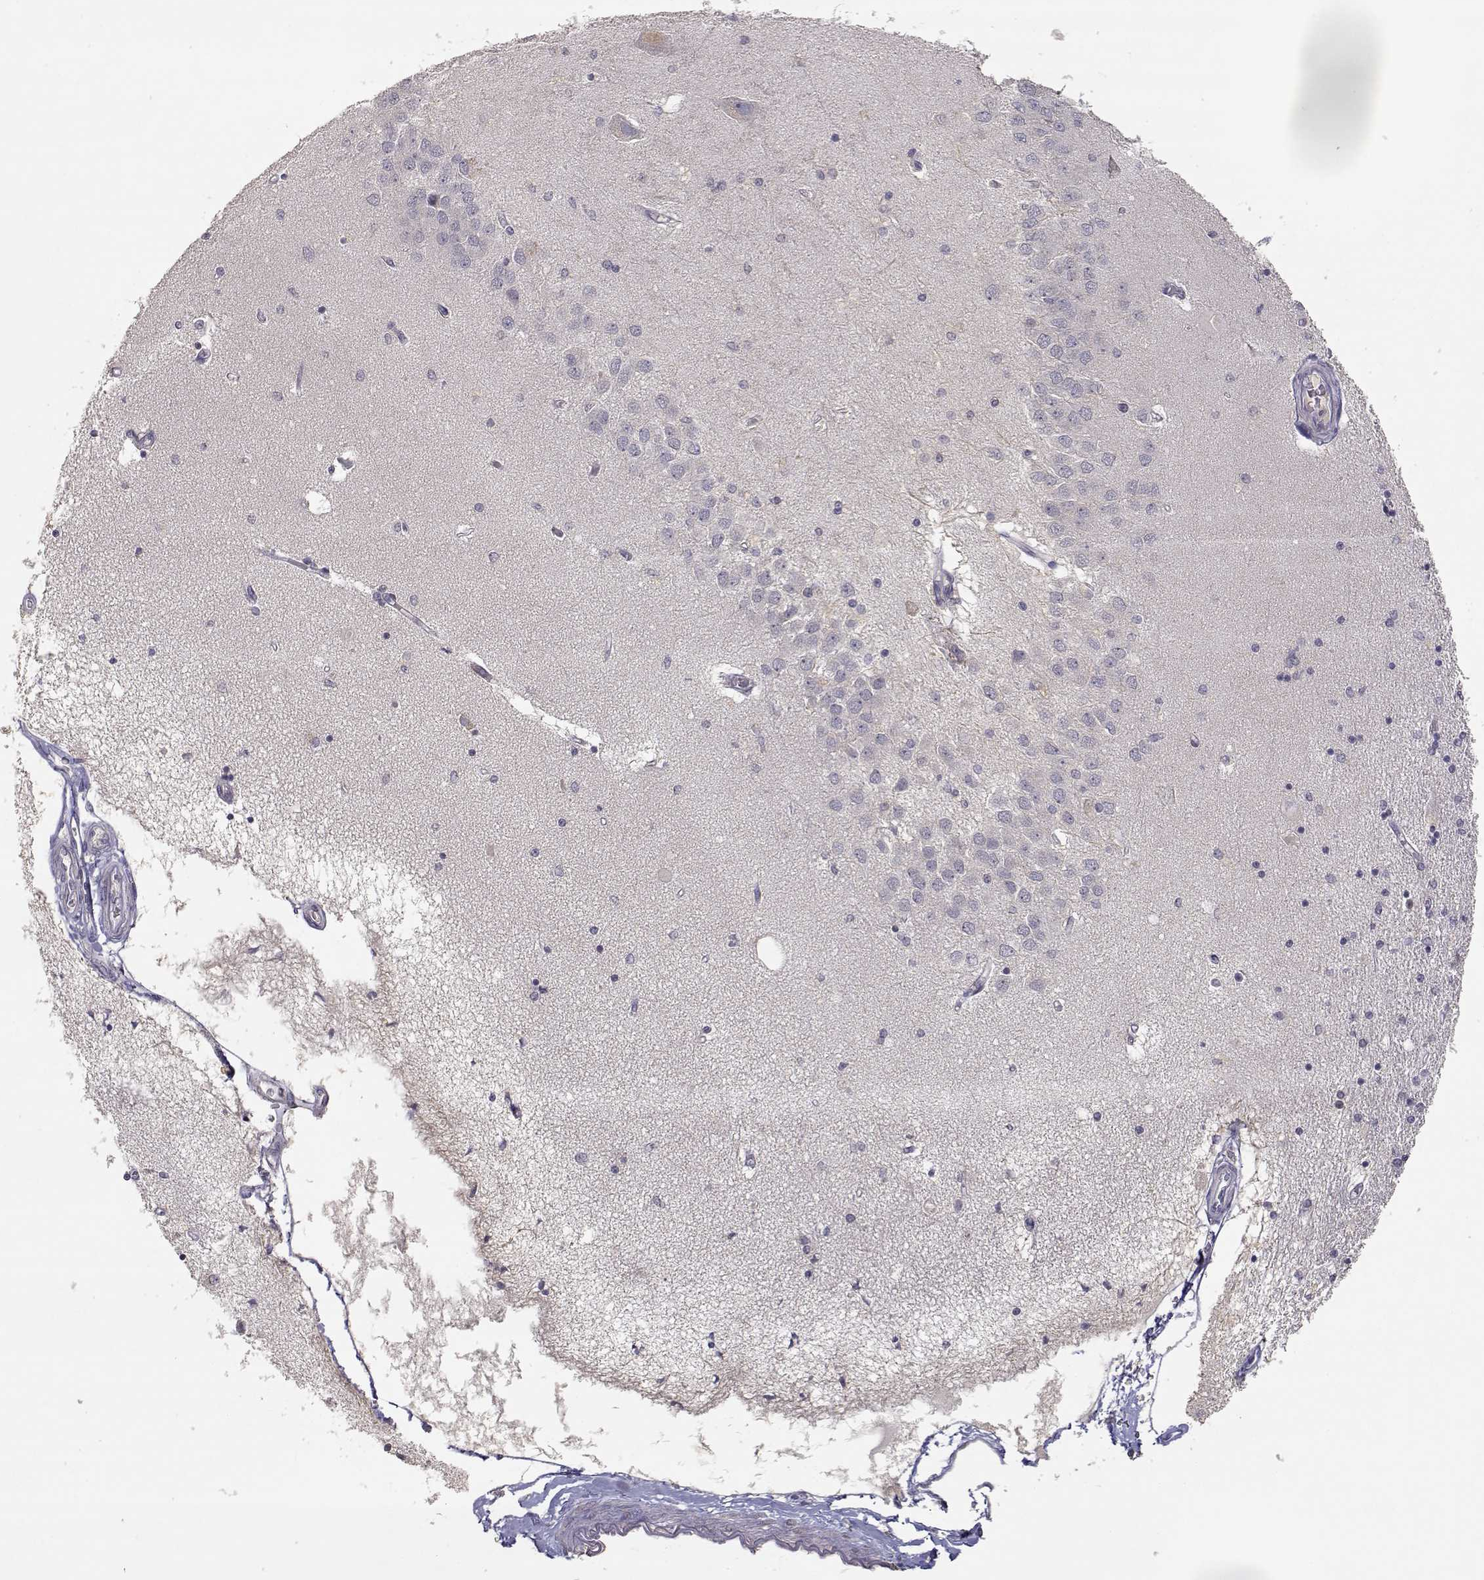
{"staining": {"intensity": "negative", "quantity": "none", "location": "none"}, "tissue": "hippocampus", "cell_type": "Glial cells", "image_type": "normal", "snomed": [{"axis": "morphology", "description": "Normal tissue, NOS"}, {"axis": "topography", "description": "Hippocampus"}], "caption": "DAB immunohistochemical staining of normal human hippocampus demonstrates no significant staining in glial cells.", "gene": "RAD51", "patient": {"sex": "female", "age": 54}}